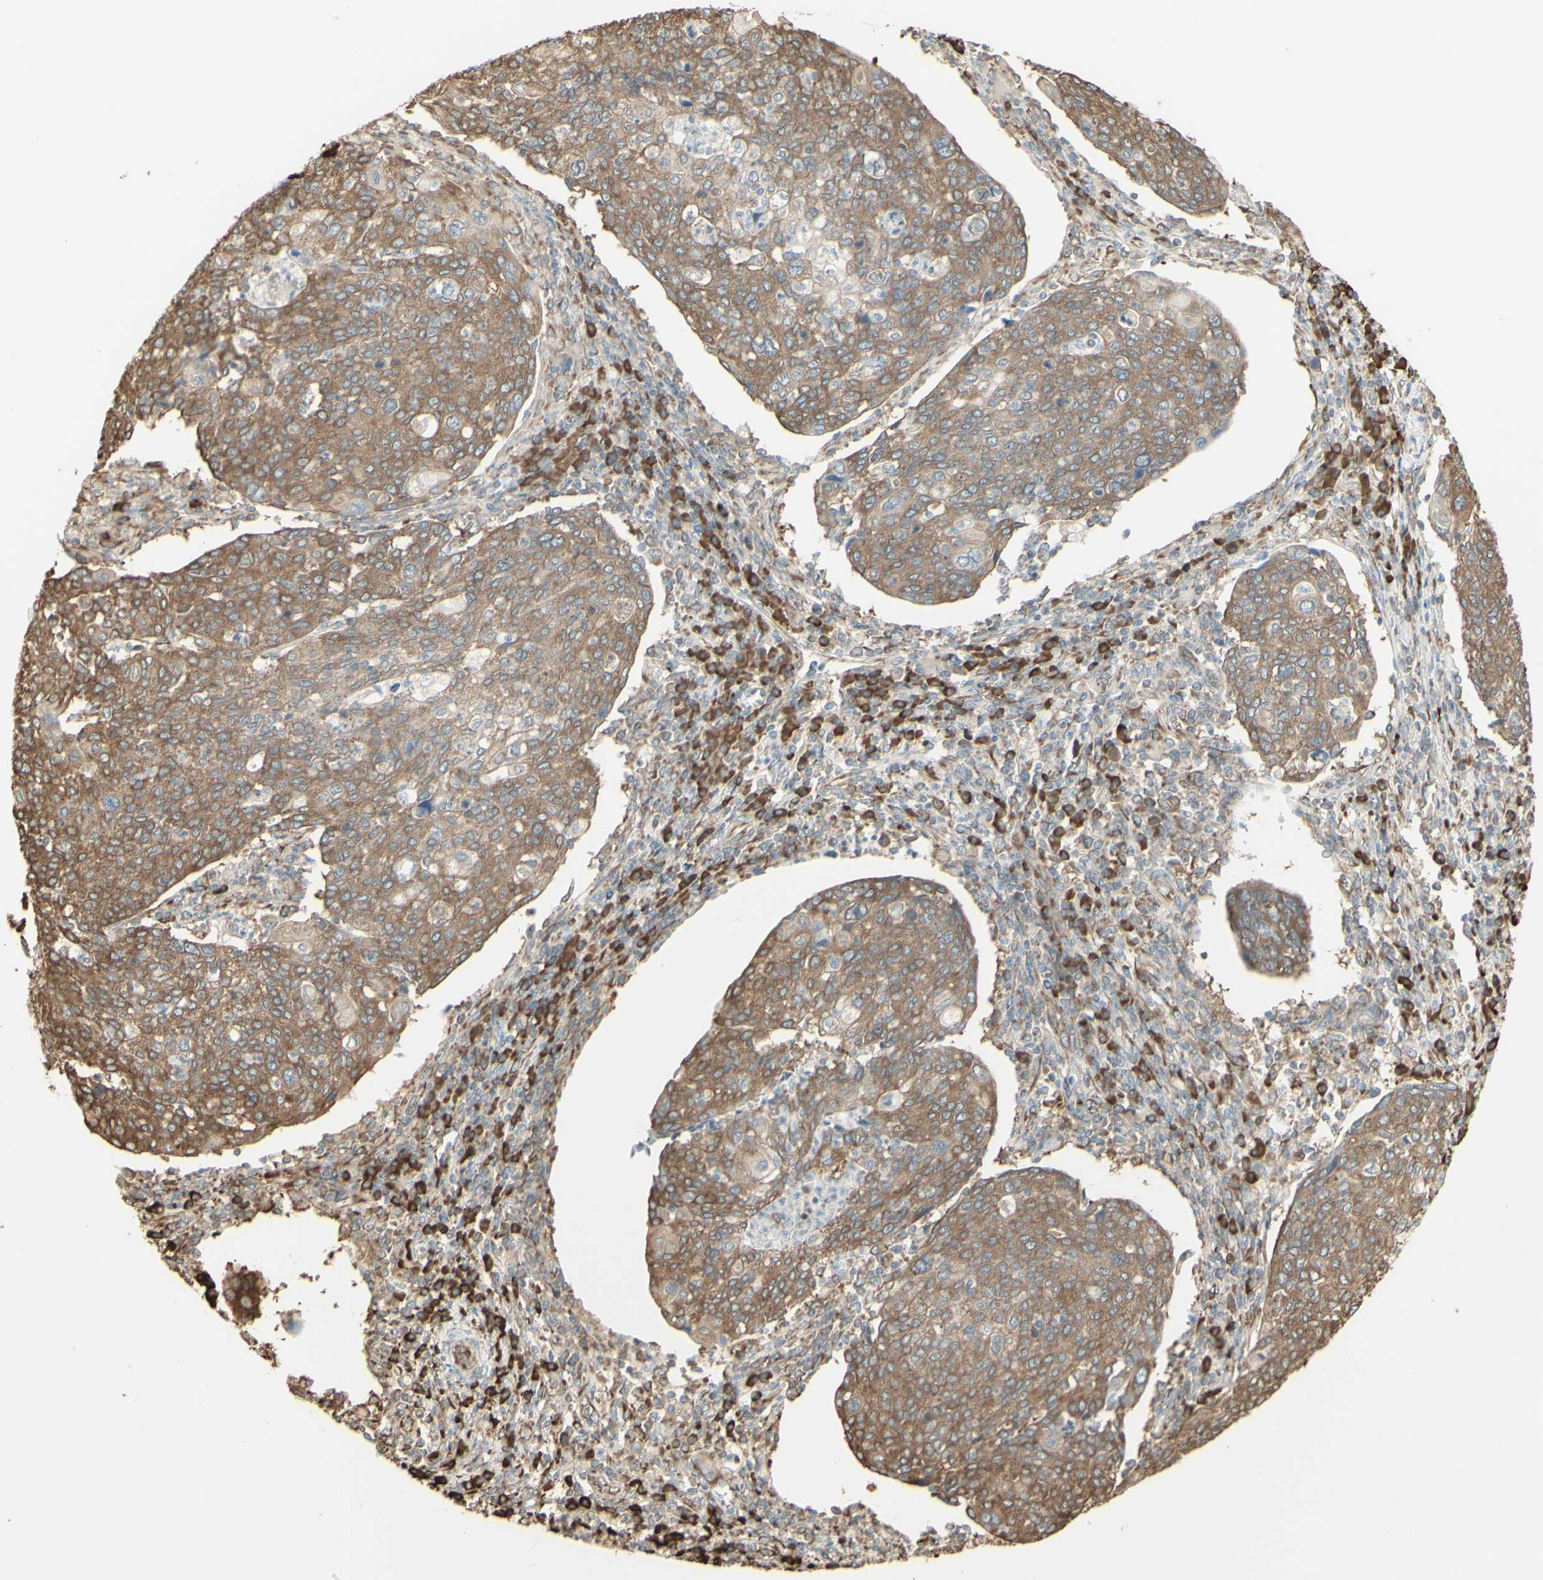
{"staining": {"intensity": "moderate", "quantity": ">75%", "location": "cytoplasmic/membranous"}, "tissue": "cervical cancer", "cell_type": "Tumor cells", "image_type": "cancer", "snomed": [{"axis": "morphology", "description": "Squamous cell carcinoma, NOS"}, {"axis": "topography", "description": "Cervix"}], "caption": "Cervical cancer was stained to show a protein in brown. There is medium levels of moderate cytoplasmic/membranous expression in about >75% of tumor cells. Nuclei are stained in blue.", "gene": "EEF1B2", "patient": {"sex": "female", "age": 40}}